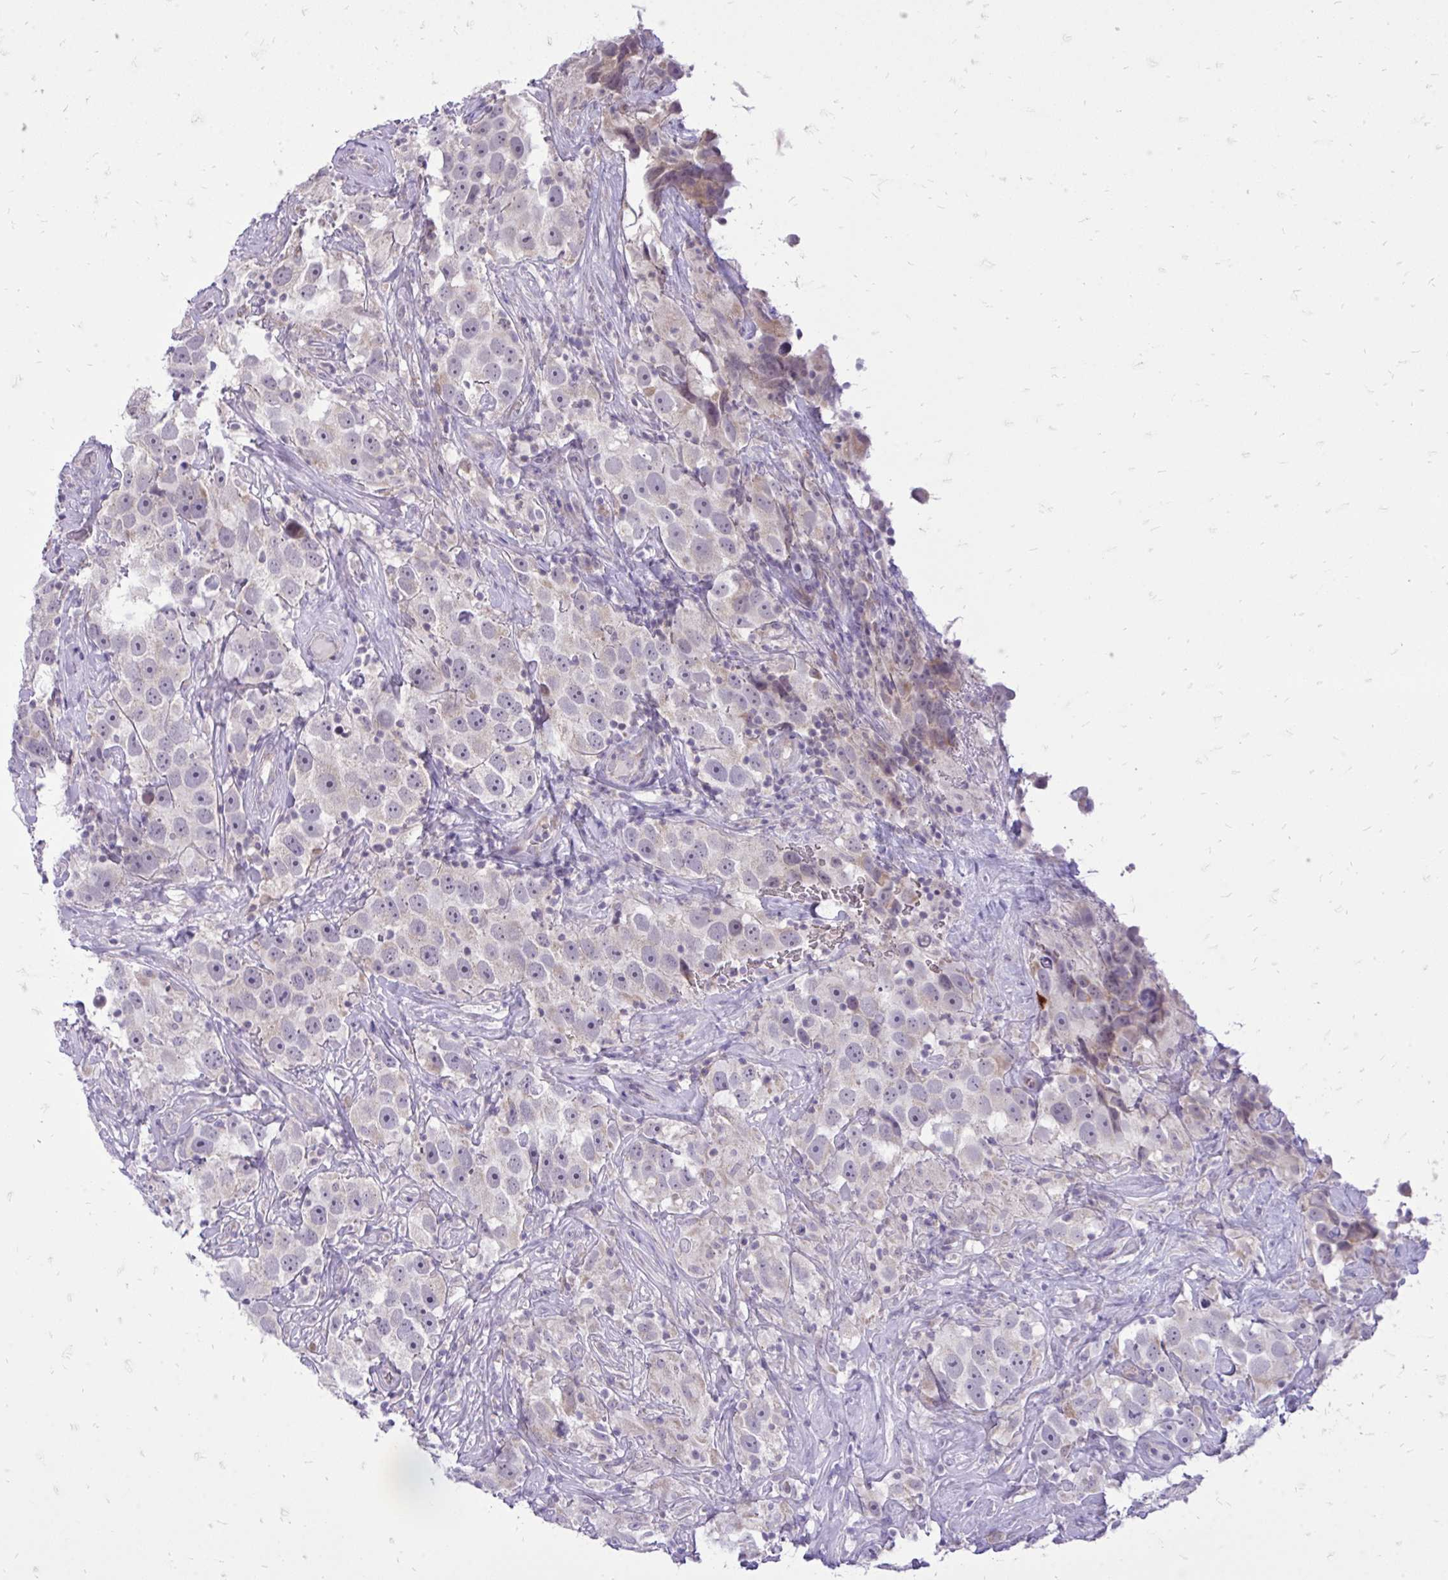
{"staining": {"intensity": "negative", "quantity": "none", "location": "none"}, "tissue": "testis cancer", "cell_type": "Tumor cells", "image_type": "cancer", "snomed": [{"axis": "morphology", "description": "Seminoma, NOS"}, {"axis": "topography", "description": "Testis"}], "caption": "High power microscopy histopathology image of an immunohistochemistry image of testis cancer (seminoma), revealing no significant expression in tumor cells. (Brightfield microscopy of DAB (3,3'-diaminobenzidine) immunohistochemistry (IHC) at high magnification).", "gene": "SPTBN2", "patient": {"sex": "male", "age": 49}}